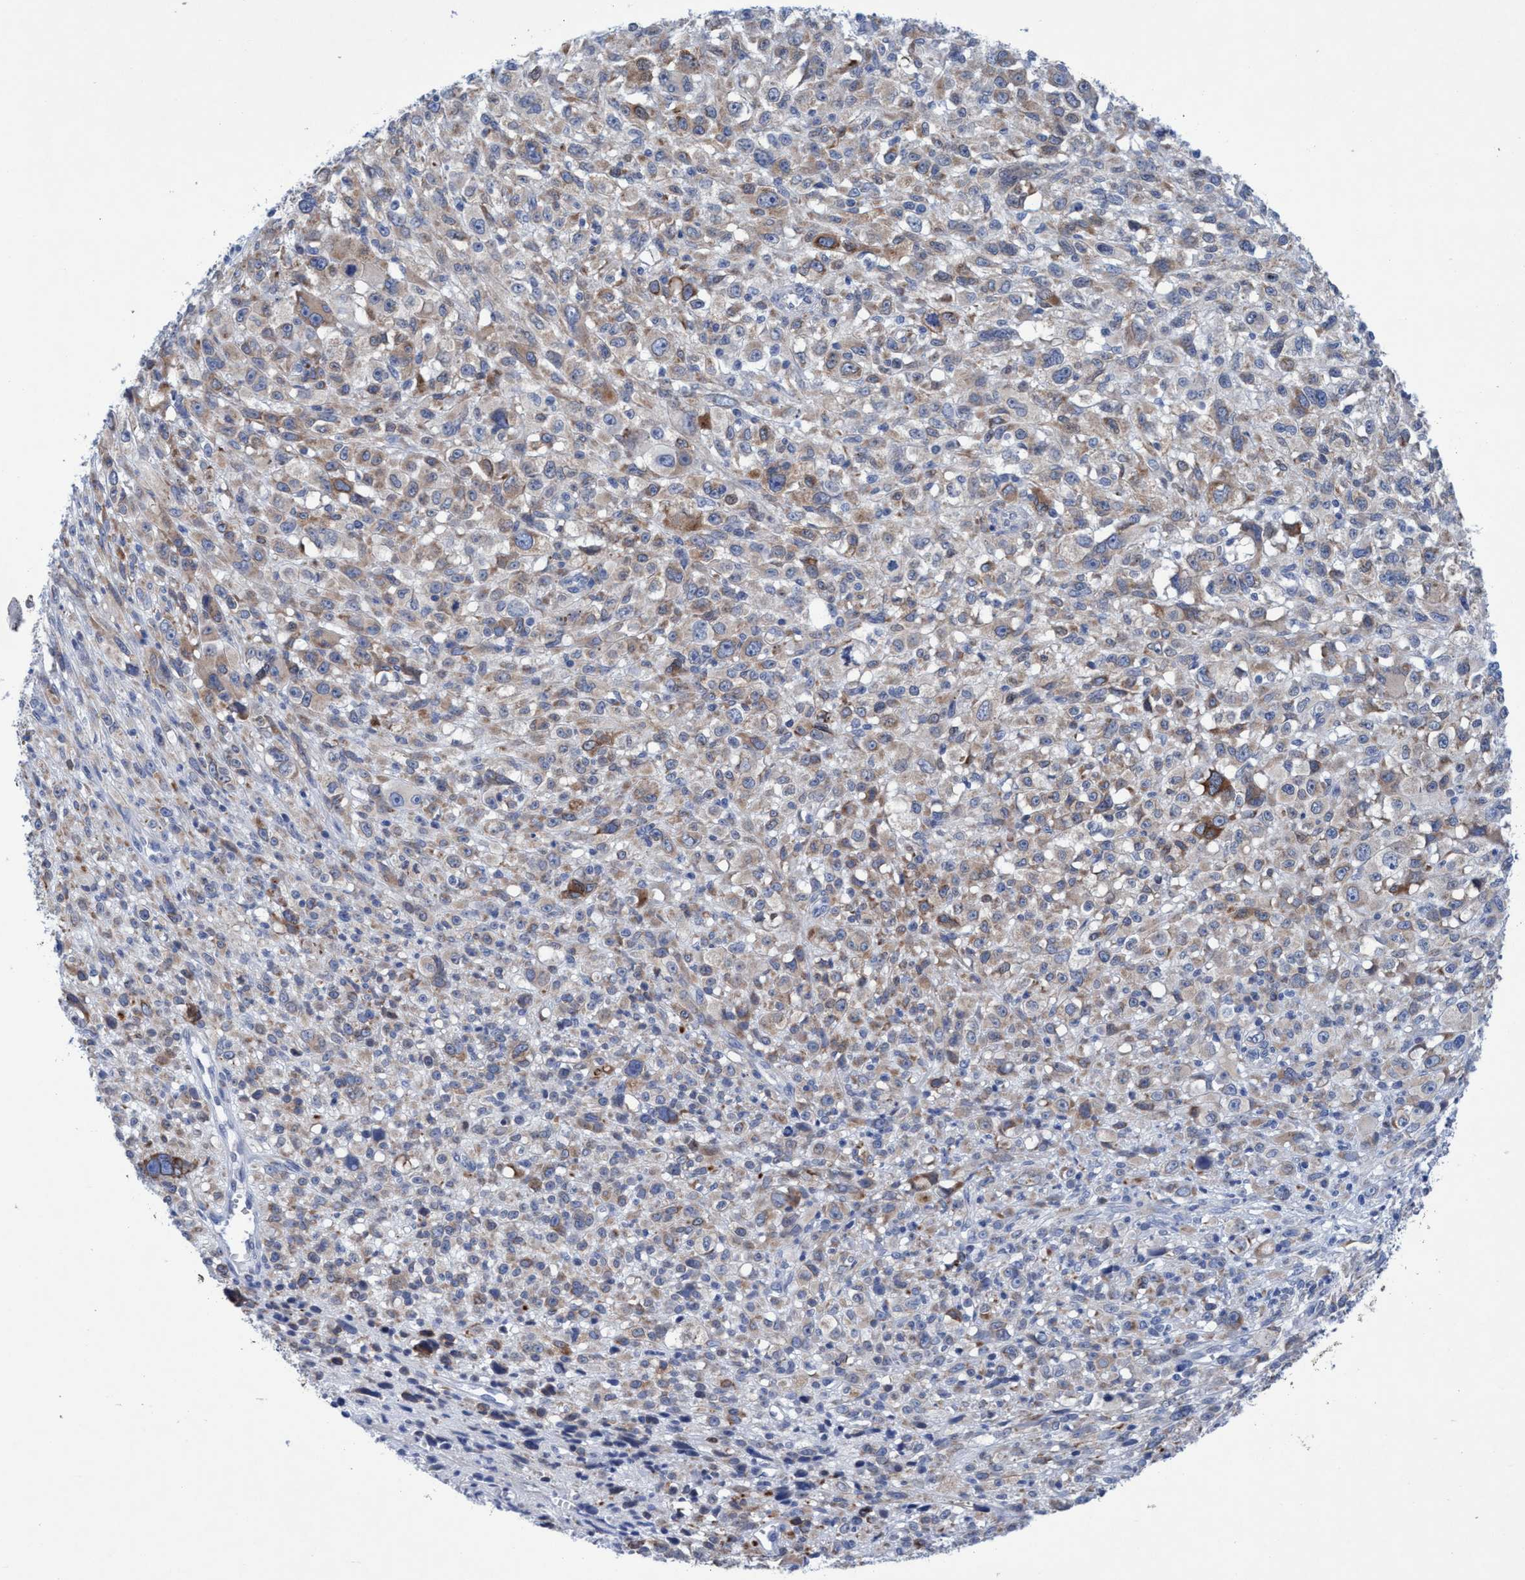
{"staining": {"intensity": "moderate", "quantity": "25%-75%", "location": "cytoplasmic/membranous"}, "tissue": "melanoma", "cell_type": "Tumor cells", "image_type": "cancer", "snomed": [{"axis": "morphology", "description": "Malignant melanoma, NOS"}, {"axis": "topography", "description": "Skin"}], "caption": "This histopathology image shows melanoma stained with immunohistochemistry to label a protein in brown. The cytoplasmic/membranous of tumor cells show moderate positivity for the protein. Nuclei are counter-stained blue.", "gene": "RSAD1", "patient": {"sex": "female", "age": 55}}